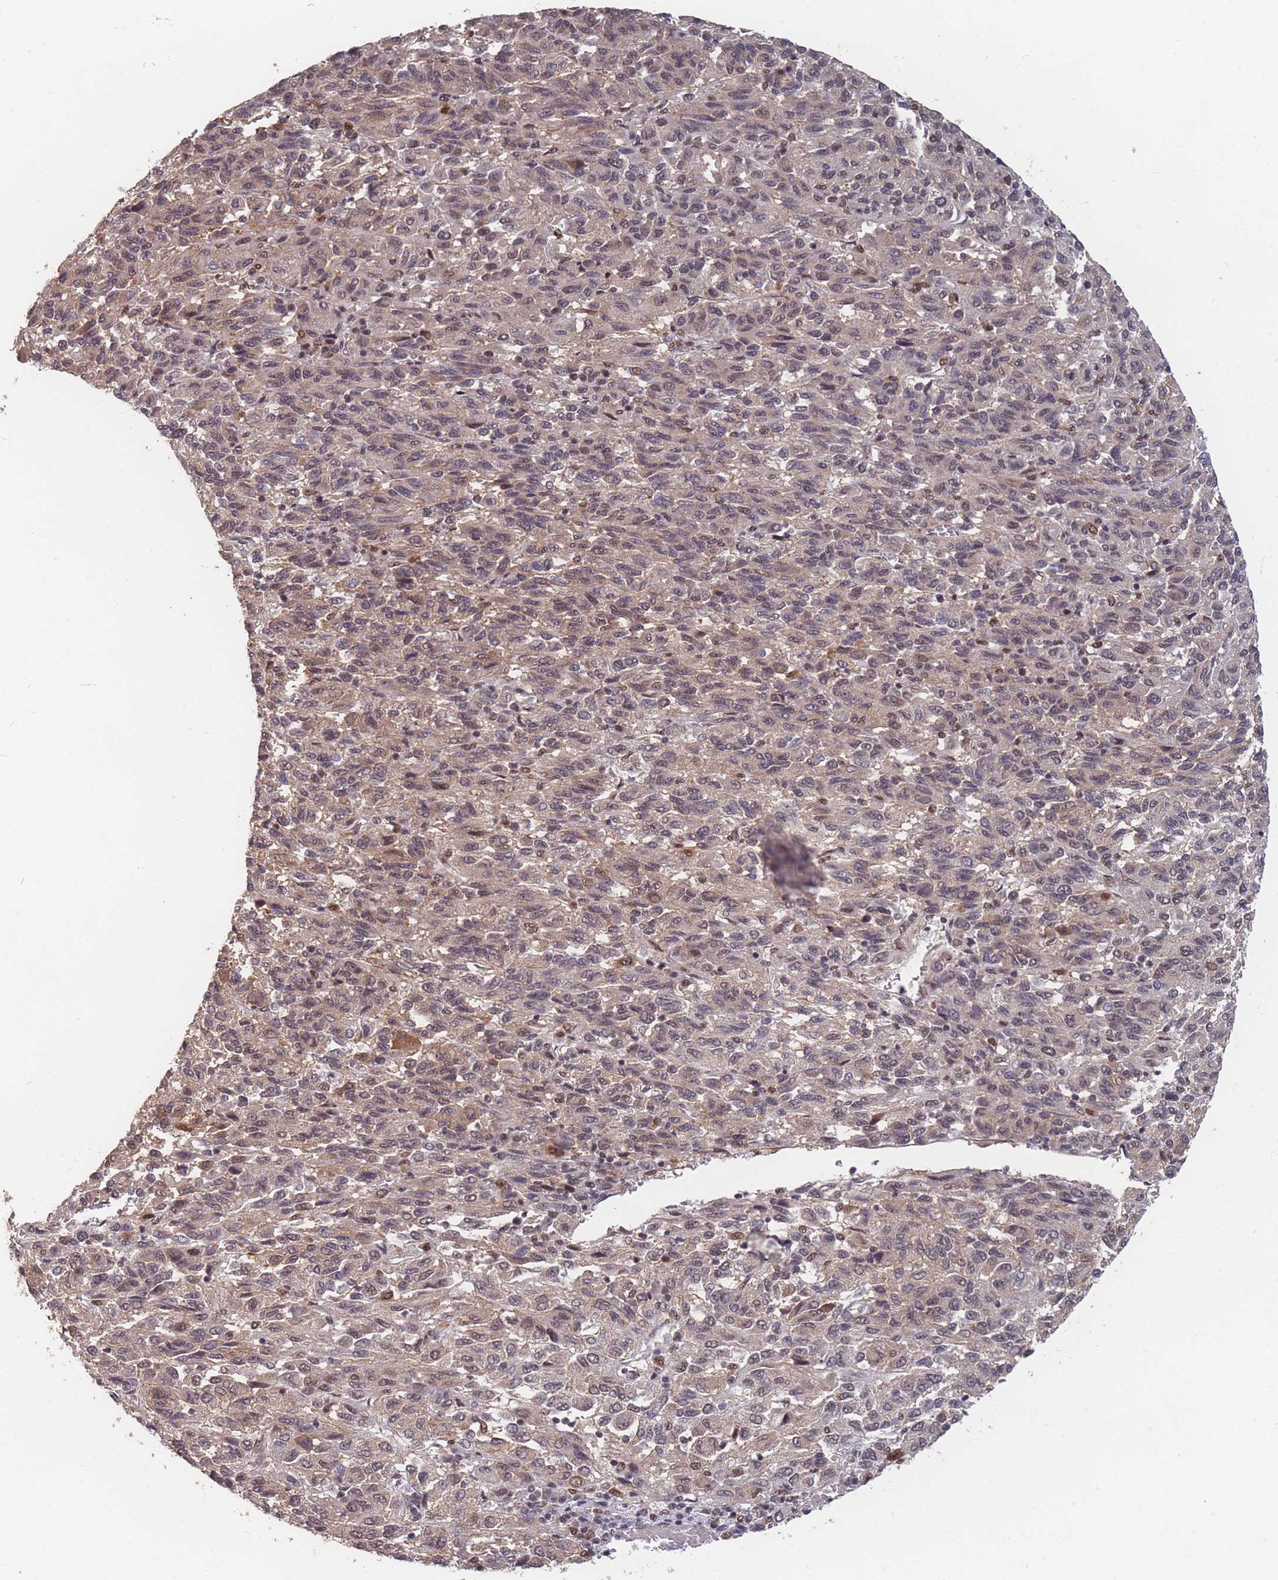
{"staining": {"intensity": "weak", "quantity": "<25%", "location": "nuclear"}, "tissue": "melanoma", "cell_type": "Tumor cells", "image_type": "cancer", "snomed": [{"axis": "morphology", "description": "Malignant melanoma, Metastatic site"}, {"axis": "topography", "description": "Lung"}], "caption": "Micrograph shows no protein positivity in tumor cells of melanoma tissue. The staining is performed using DAB (3,3'-diaminobenzidine) brown chromogen with nuclei counter-stained in using hematoxylin.", "gene": "SNRPA1", "patient": {"sex": "male", "age": 64}}